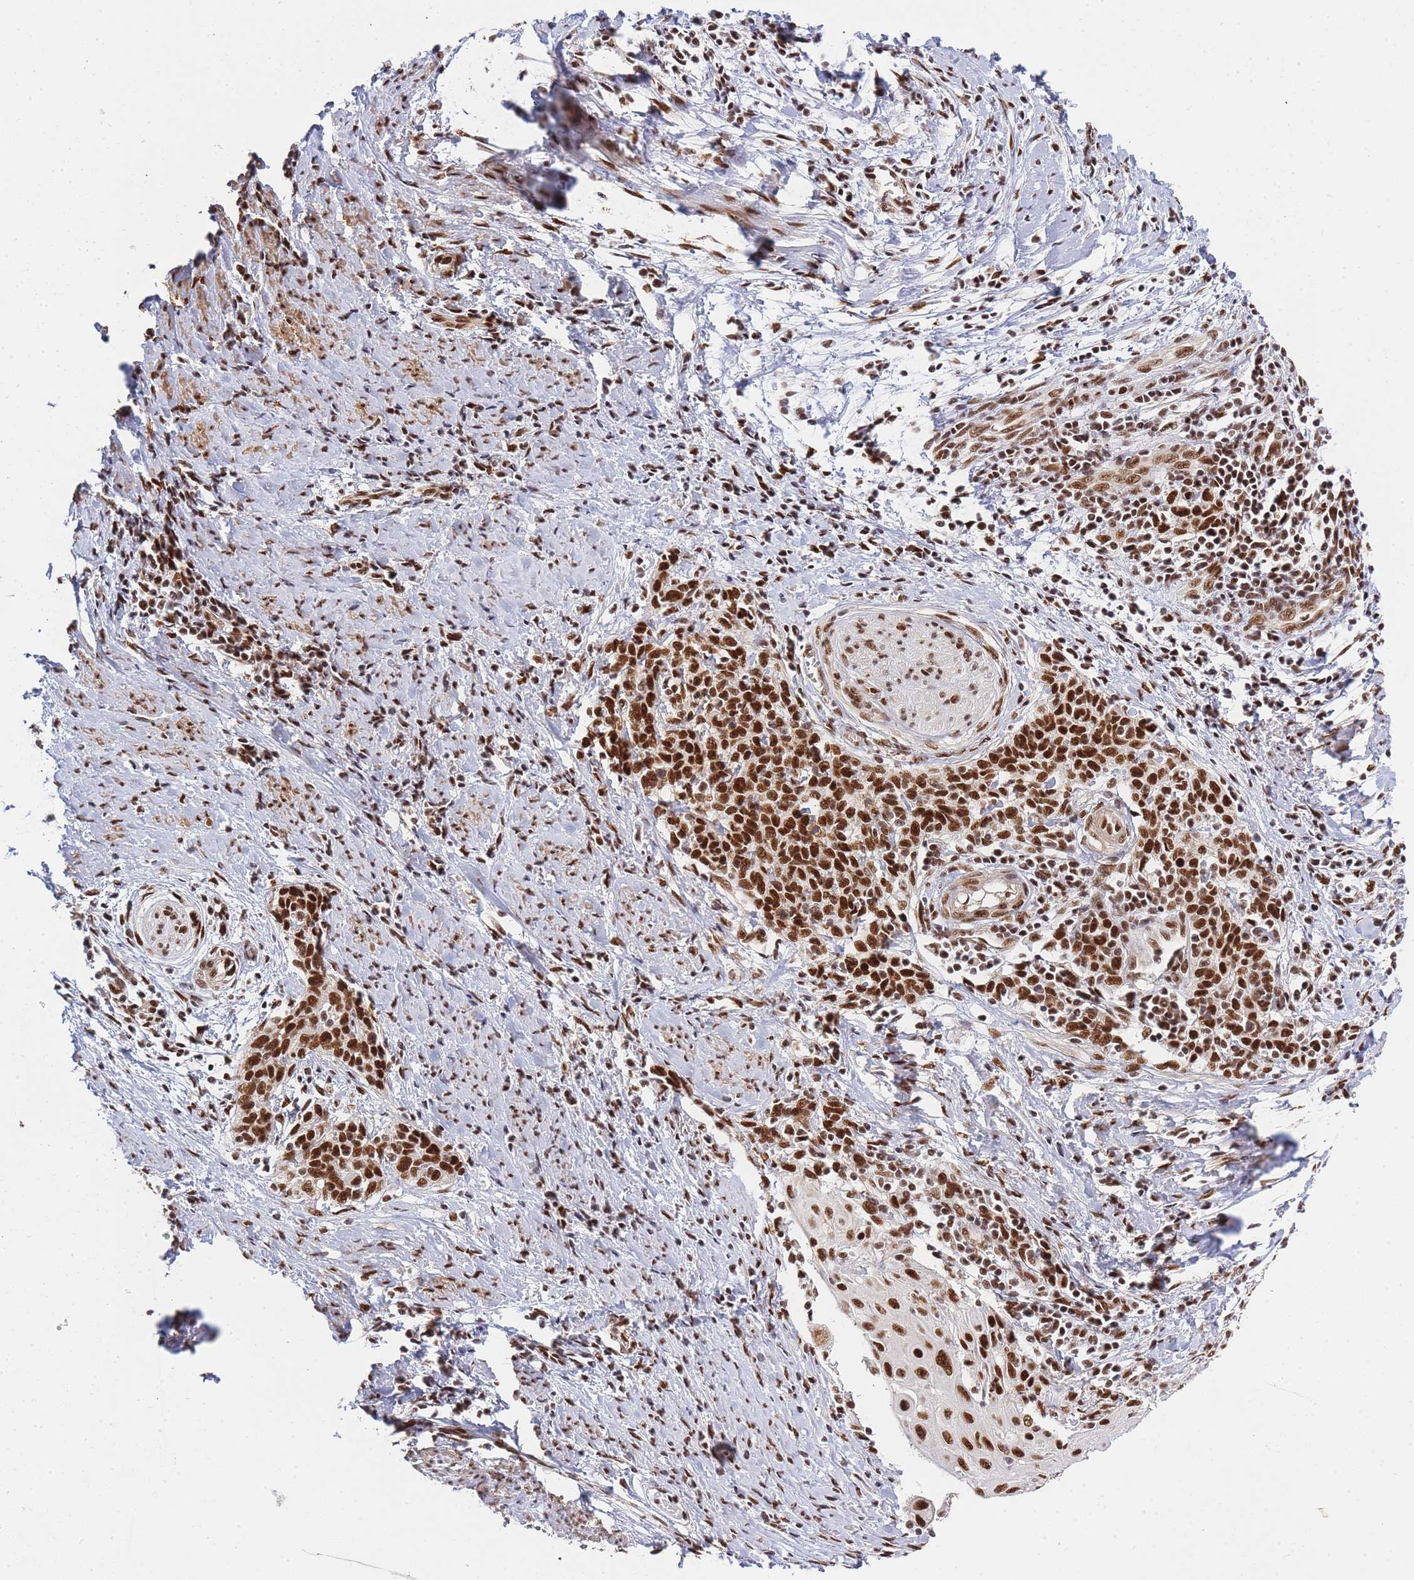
{"staining": {"intensity": "strong", "quantity": ">75%", "location": "nuclear"}, "tissue": "cervical cancer", "cell_type": "Tumor cells", "image_type": "cancer", "snomed": [{"axis": "morphology", "description": "Squamous cell carcinoma, NOS"}, {"axis": "topography", "description": "Cervix"}], "caption": "Cervical cancer (squamous cell carcinoma) was stained to show a protein in brown. There is high levels of strong nuclear positivity in about >75% of tumor cells. (IHC, brightfield microscopy, high magnification).", "gene": "PRKDC", "patient": {"sex": "female", "age": 39}}